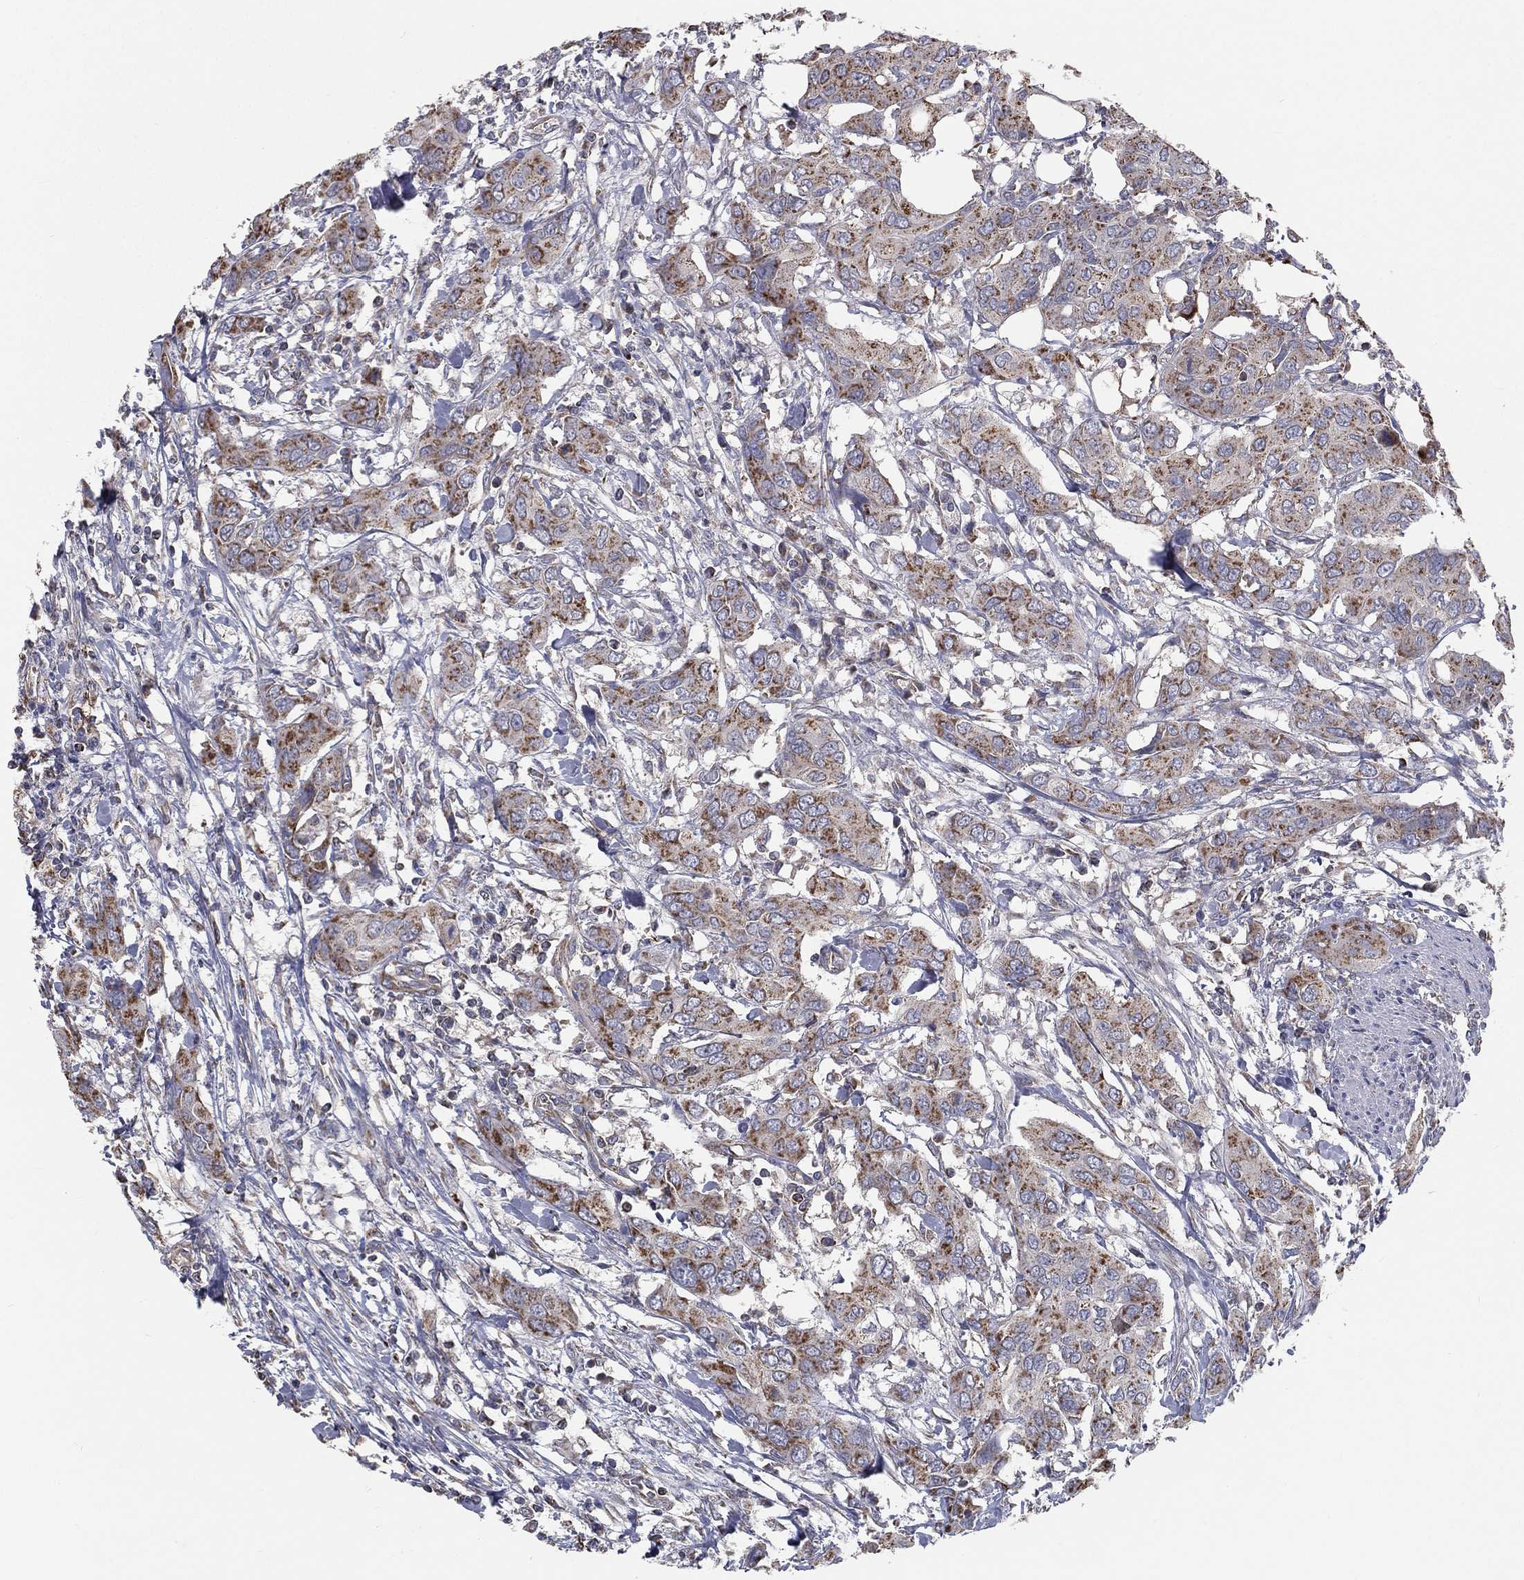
{"staining": {"intensity": "moderate", "quantity": "25%-75%", "location": "cytoplasmic/membranous"}, "tissue": "urothelial cancer", "cell_type": "Tumor cells", "image_type": "cancer", "snomed": [{"axis": "morphology", "description": "Urothelial carcinoma, NOS"}, {"axis": "morphology", "description": "Urothelial carcinoma, High grade"}, {"axis": "topography", "description": "Urinary bladder"}], "caption": "About 25%-75% of tumor cells in urothelial carcinoma (high-grade) demonstrate moderate cytoplasmic/membranous protein staining as visualized by brown immunohistochemical staining.", "gene": "HADH", "patient": {"sex": "male", "age": 63}}